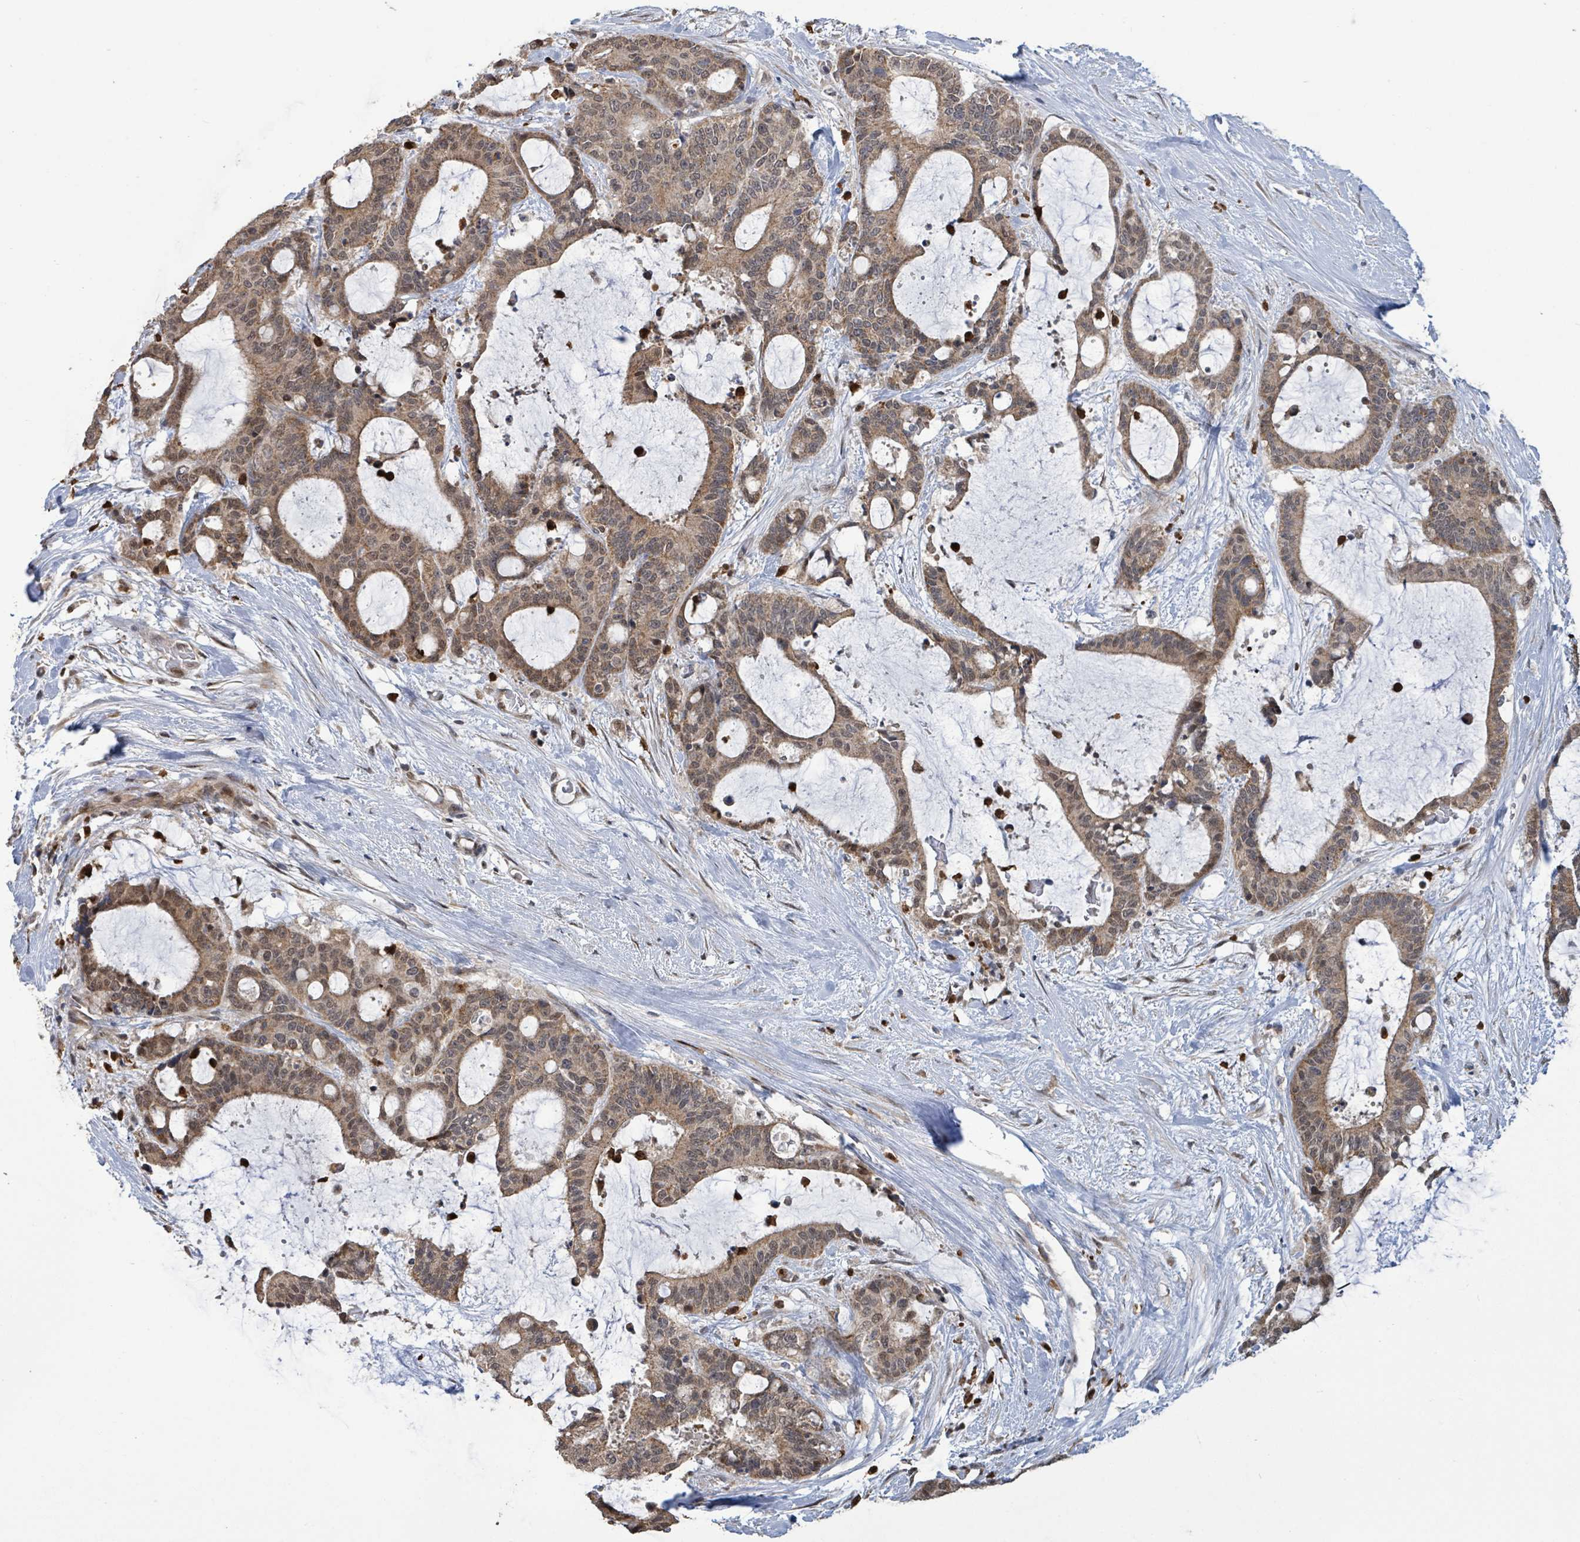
{"staining": {"intensity": "moderate", "quantity": ">75%", "location": "cytoplasmic/membranous"}, "tissue": "liver cancer", "cell_type": "Tumor cells", "image_type": "cancer", "snomed": [{"axis": "morphology", "description": "Normal tissue, NOS"}, {"axis": "morphology", "description": "Cholangiocarcinoma"}, {"axis": "topography", "description": "Liver"}, {"axis": "topography", "description": "Peripheral nerve tissue"}], "caption": "Protein analysis of liver cancer tissue displays moderate cytoplasmic/membranous positivity in approximately >75% of tumor cells.", "gene": "COQ6", "patient": {"sex": "female", "age": 73}}